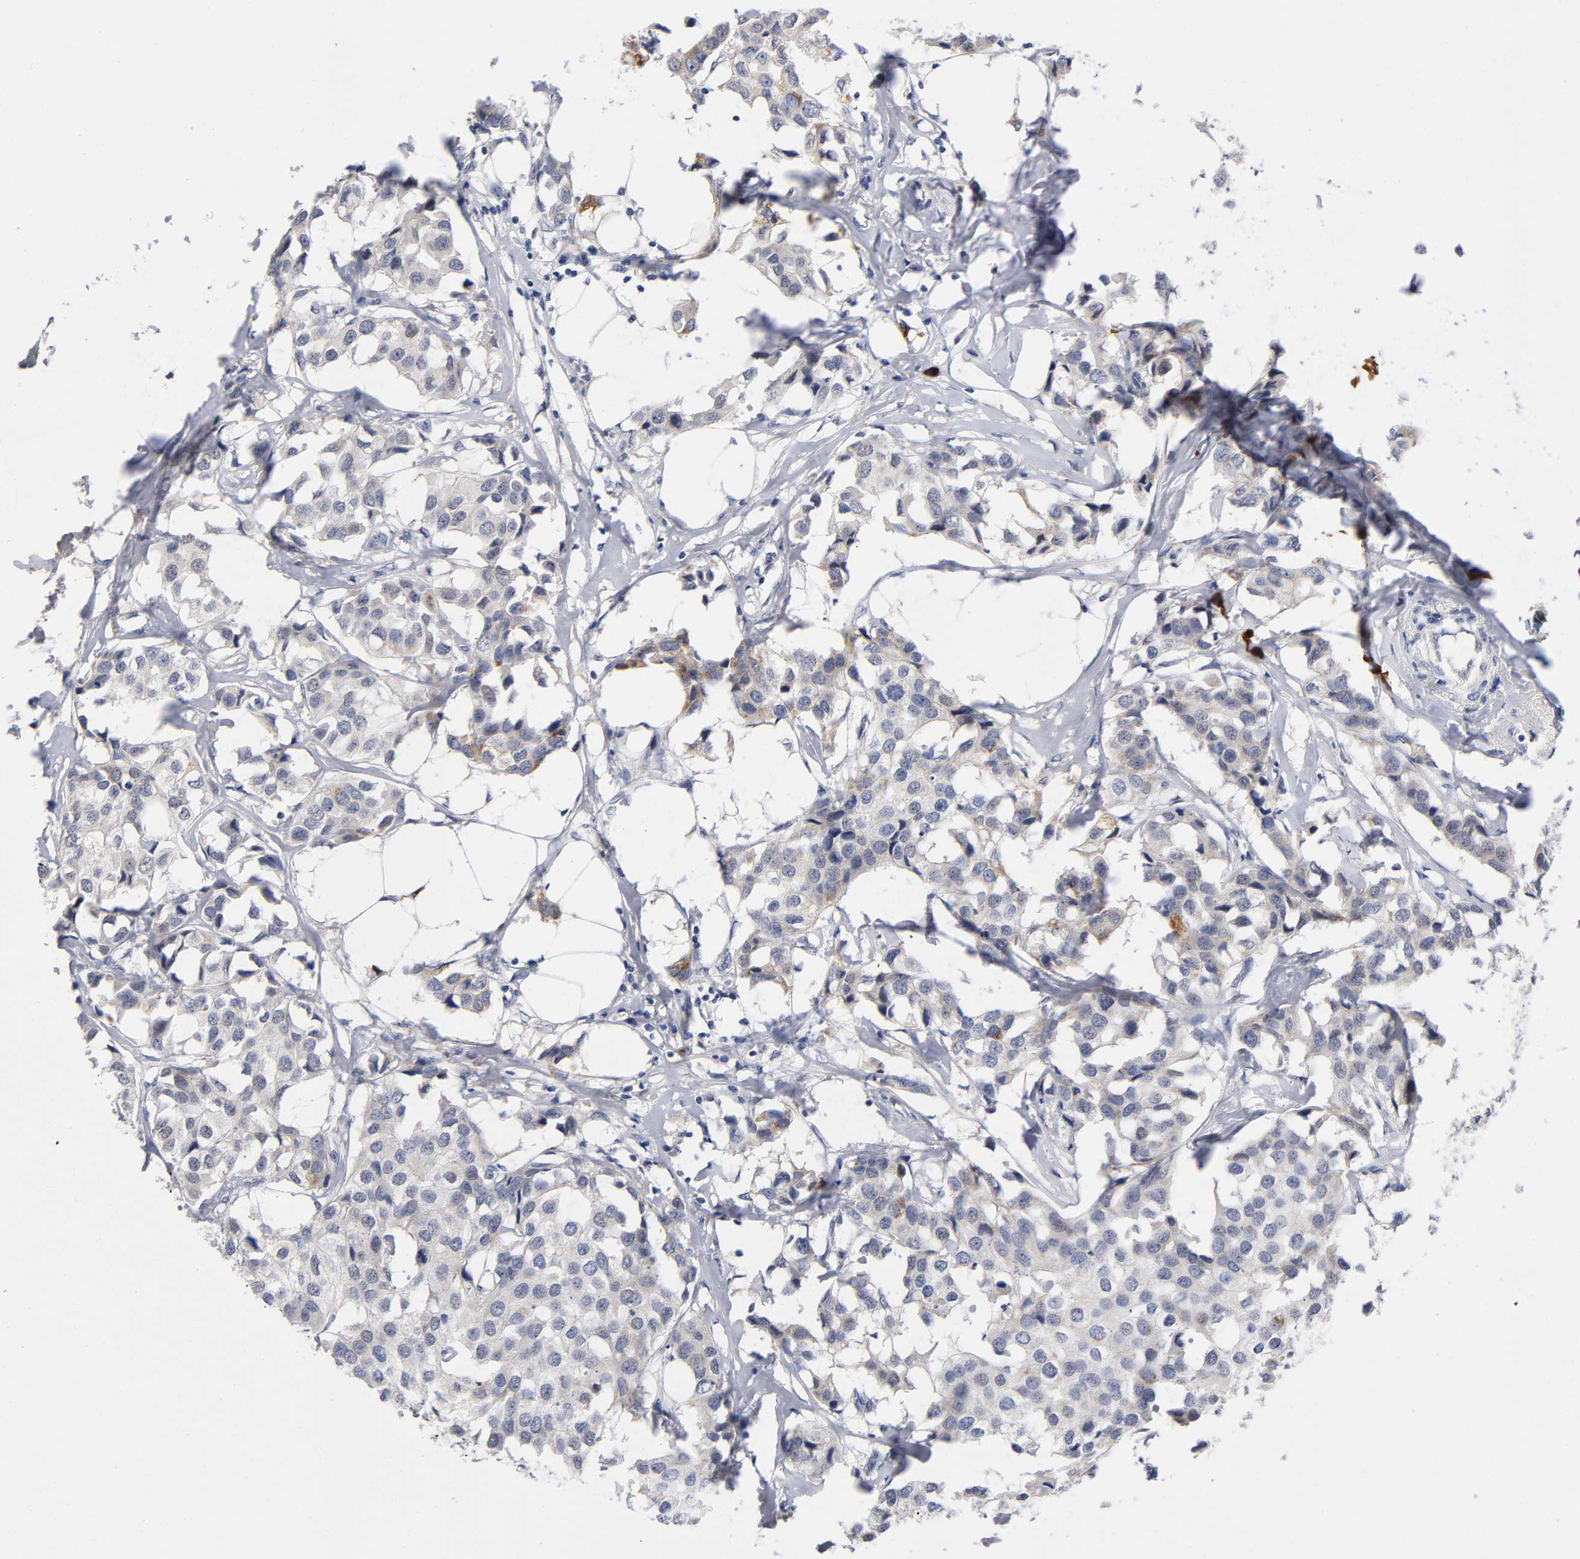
{"staining": {"intensity": "weak", "quantity": "25%-75%", "location": "cytoplasmic/membranous"}, "tissue": "breast cancer", "cell_type": "Tumor cells", "image_type": "cancer", "snomed": [{"axis": "morphology", "description": "Duct carcinoma"}, {"axis": "topography", "description": "Breast"}], "caption": "Immunohistochemical staining of human breast cancer (infiltrating ductal carcinoma) displays weak cytoplasmic/membranous protein positivity in about 25%-75% of tumor cells.", "gene": "NOVA1", "patient": {"sex": "female", "age": 80}}